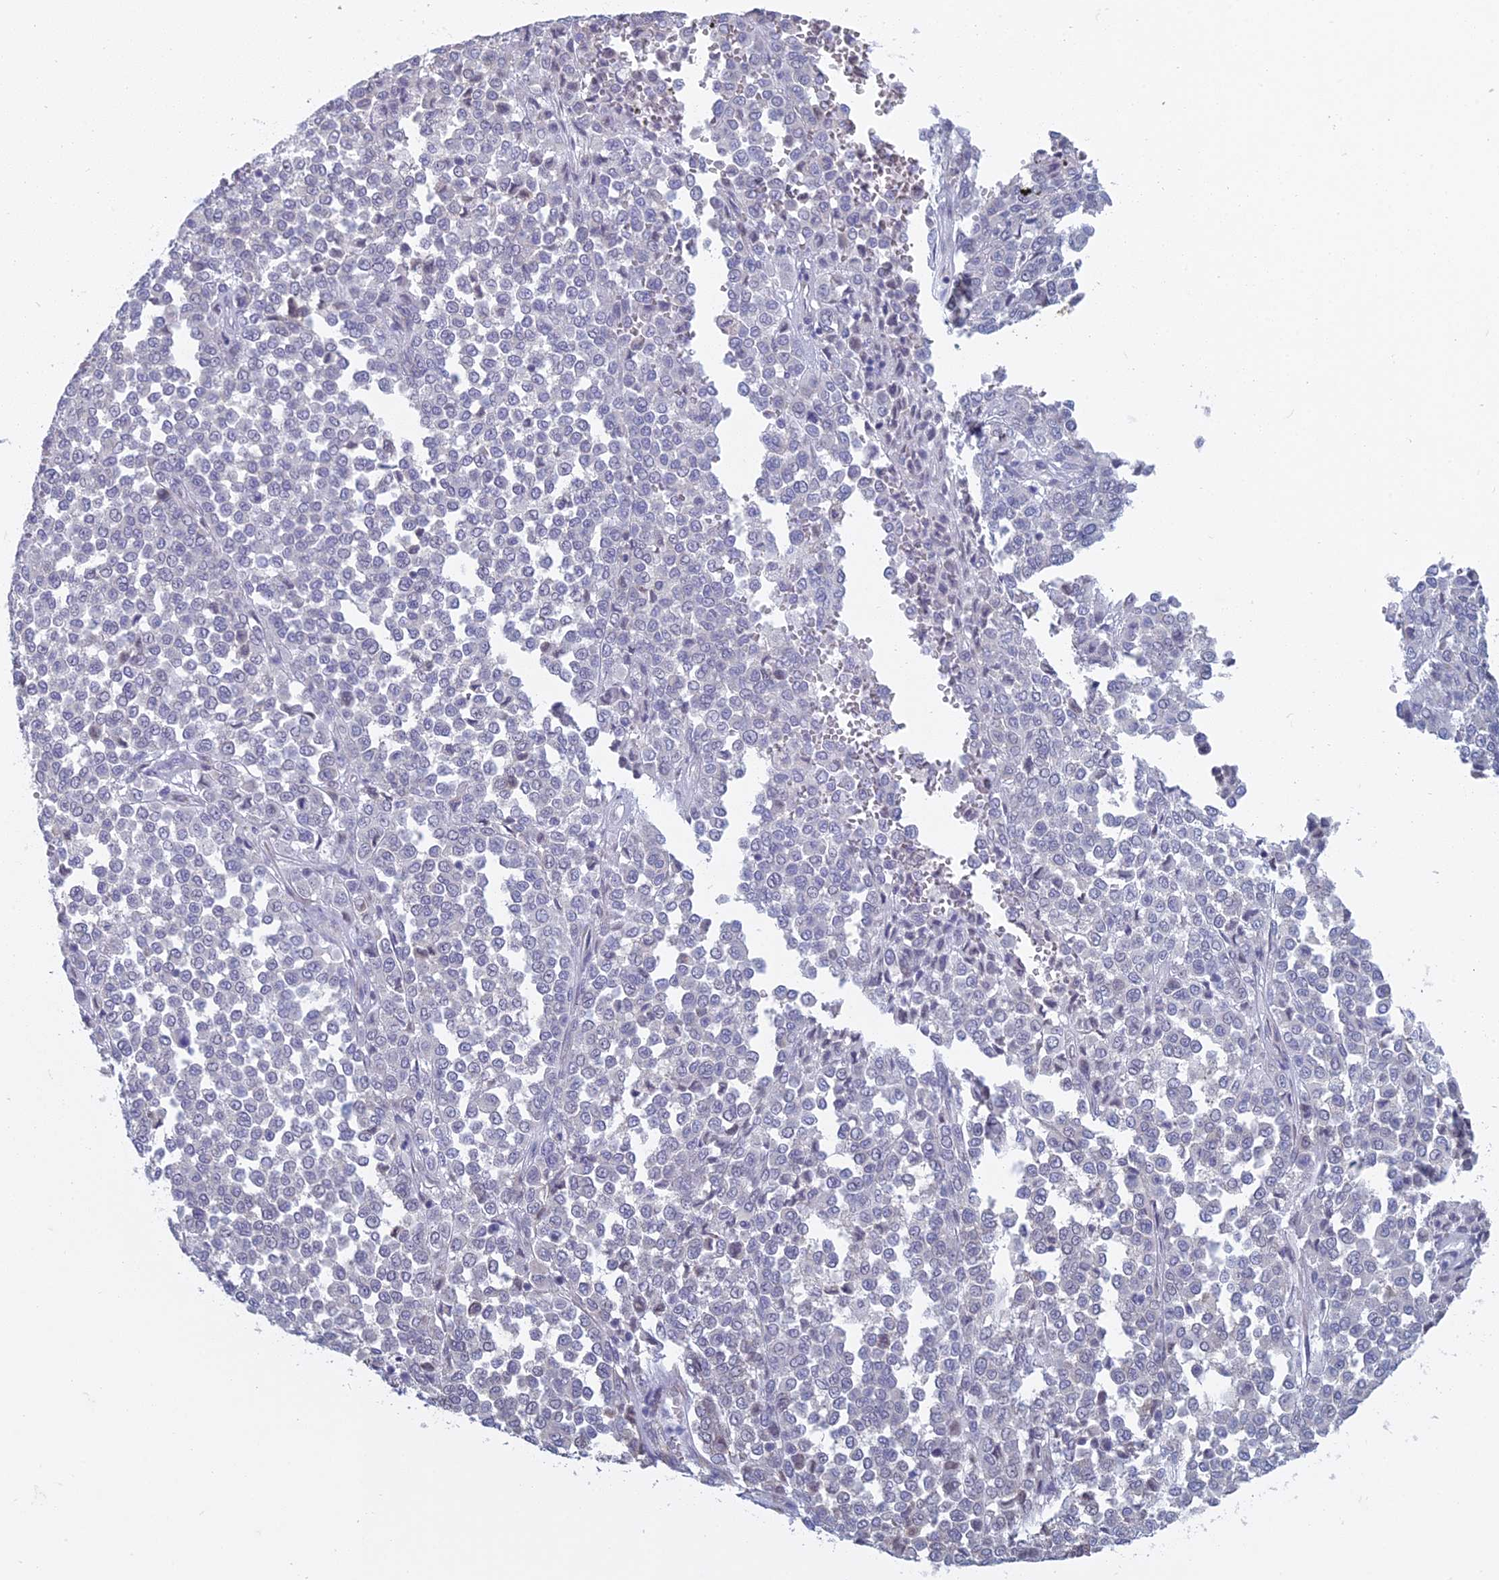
{"staining": {"intensity": "negative", "quantity": "none", "location": "none"}, "tissue": "melanoma", "cell_type": "Tumor cells", "image_type": "cancer", "snomed": [{"axis": "morphology", "description": "Malignant melanoma, Metastatic site"}, {"axis": "topography", "description": "Pancreas"}], "caption": "This is a histopathology image of immunohistochemistry staining of melanoma, which shows no staining in tumor cells. (Immunohistochemistry (ihc), brightfield microscopy, high magnification).", "gene": "RPS19BP1", "patient": {"sex": "female", "age": 30}}